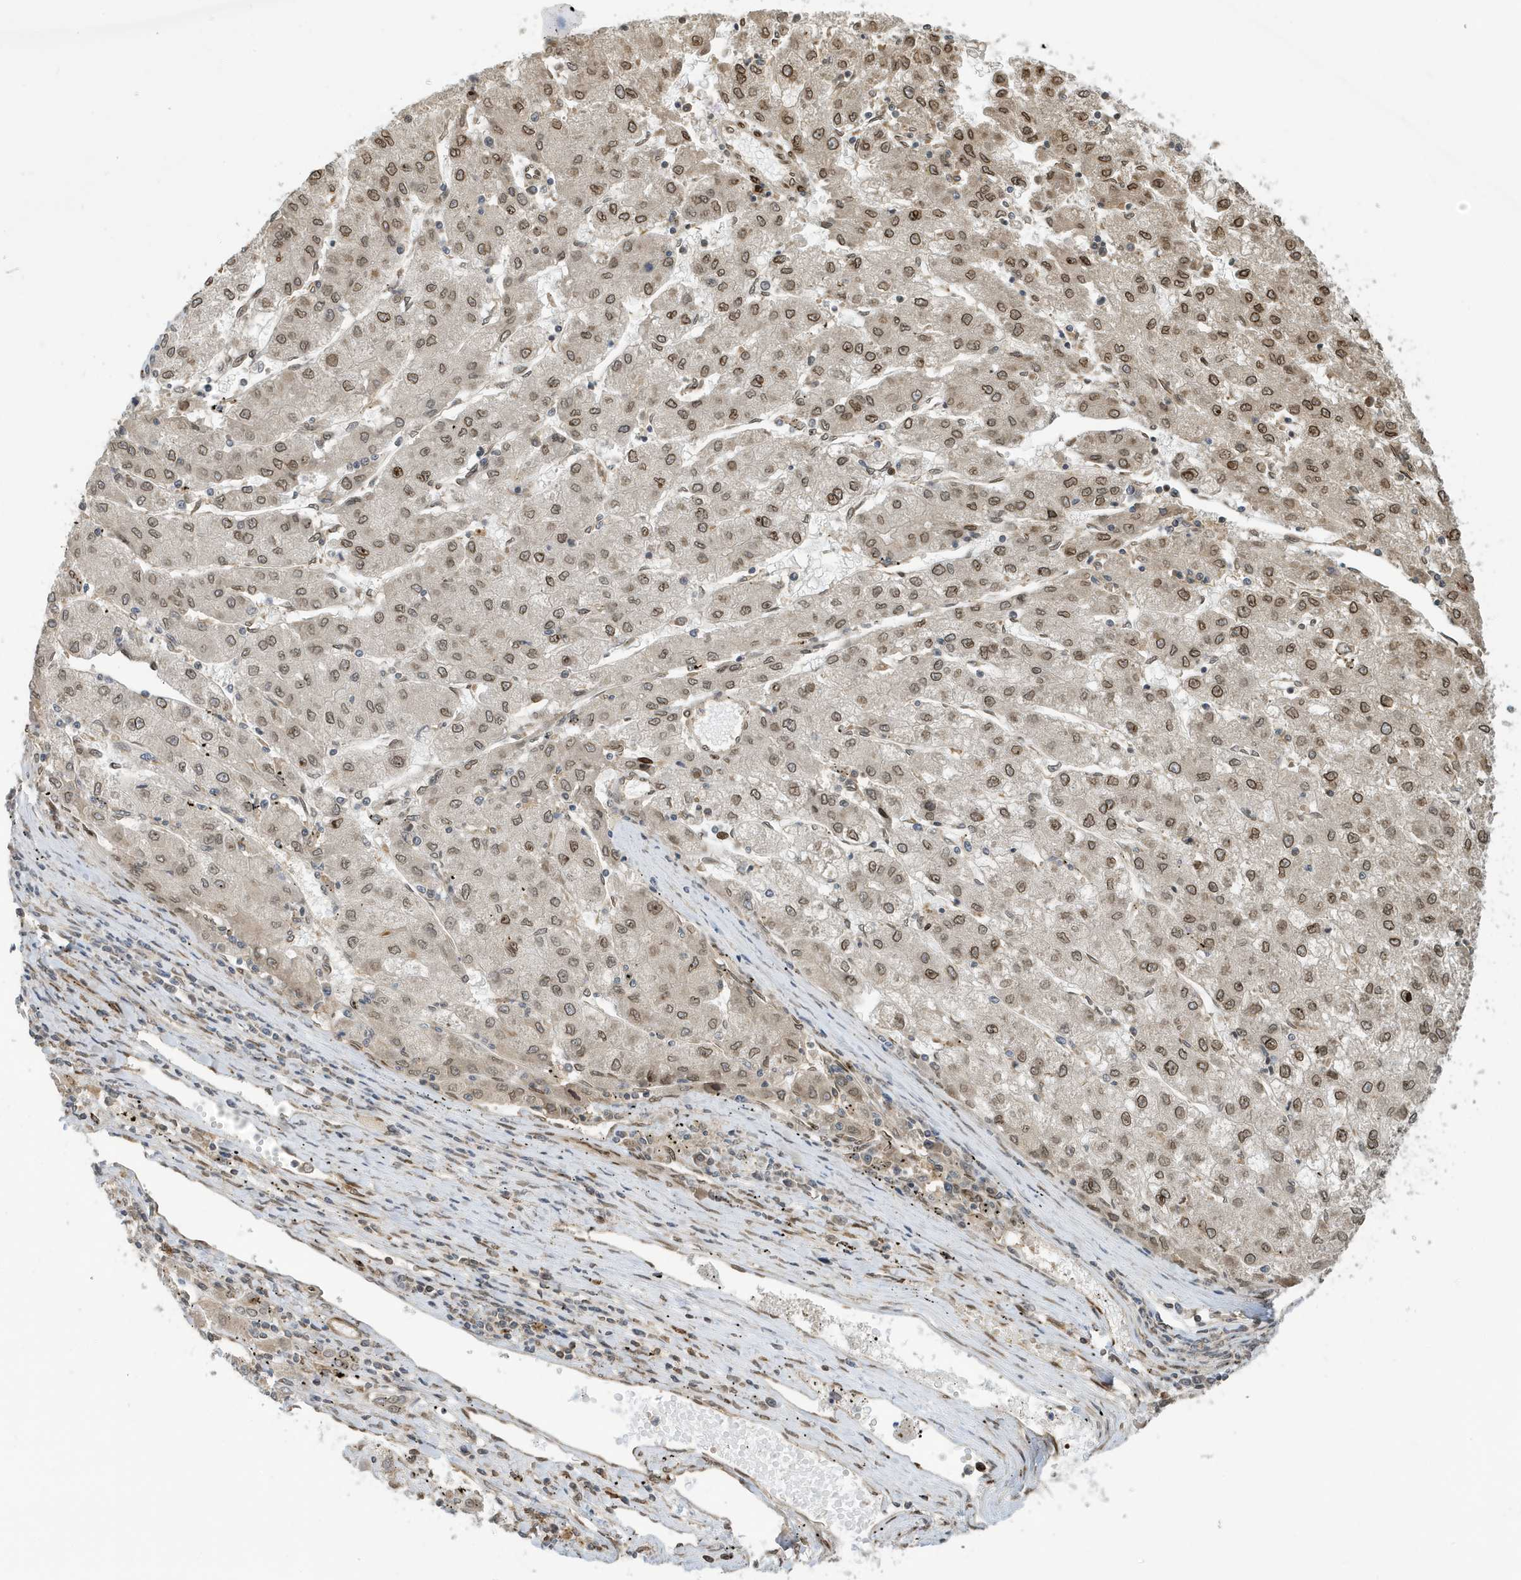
{"staining": {"intensity": "moderate", "quantity": ">75%", "location": "cytoplasmic/membranous,nuclear"}, "tissue": "liver cancer", "cell_type": "Tumor cells", "image_type": "cancer", "snomed": [{"axis": "morphology", "description": "Carcinoma, Hepatocellular, NOS"}, {"axis": "topography", "description": "Liver"}], "caption": "Protein staining of liver cancer tissue displays moderate cytoplasmic/membranous and nuclear staining in approximately >75% of tumor cells.", "gene": "DUSP18", "patient": {"sex": "male", "age": 72}}